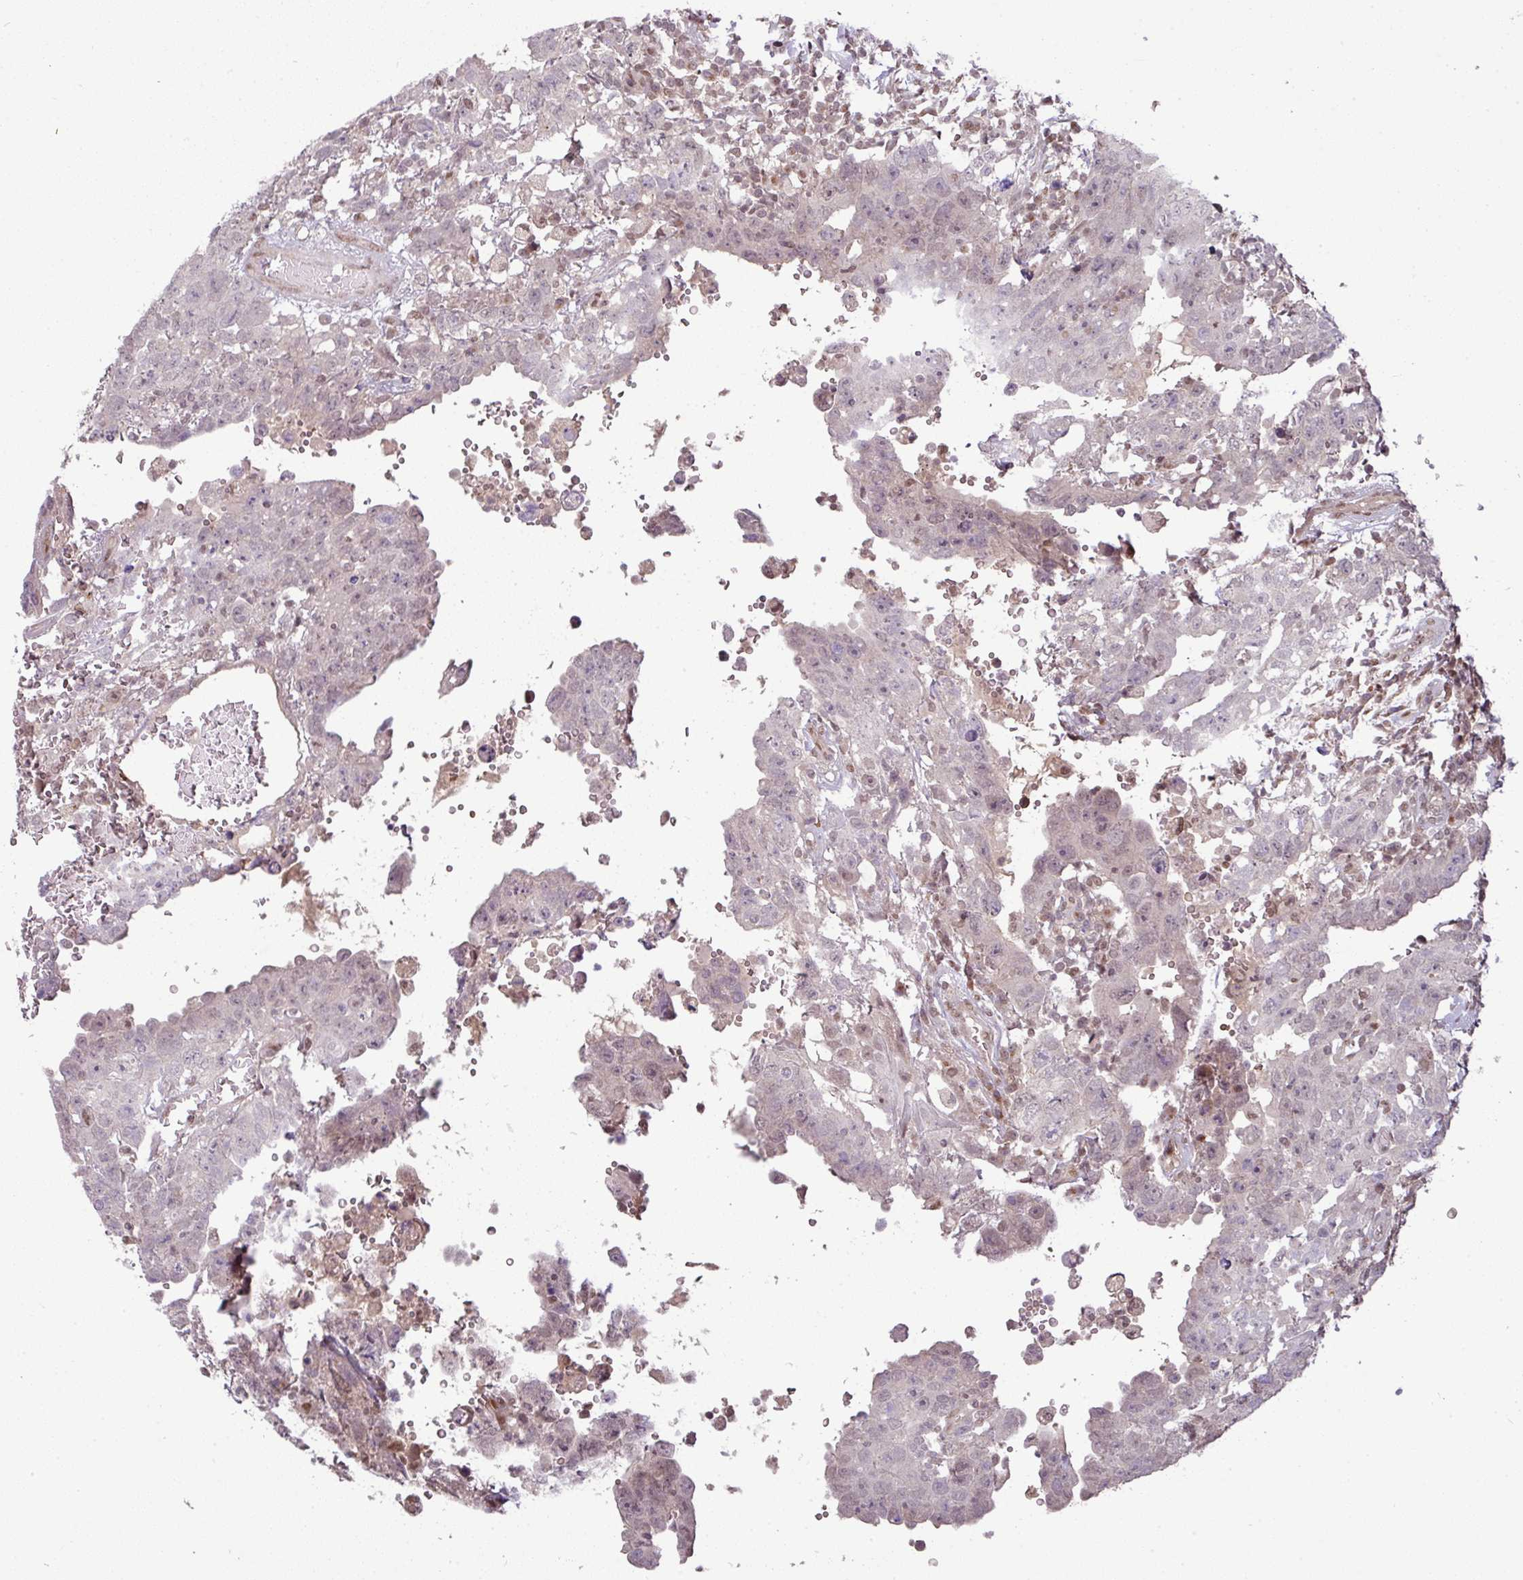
{"staining": {"intensity": "weak", "quantity": "<25%", "location": "nuclear"}, "tissue": "testis cancer", "cell_type": "Tumor cells", "image_type": "cancer", "snomed": [{"axis": "morphology", "description": "Carcinoma, Embryonal, NOS"}, {"axis": "topography", "description": "Testis"}], "caption": "Tumor cells show no significant protein positivity in testis cancer (embryonal carcinoma).", "gene": "CIC", "patient": {"sex": "male", "age": 26}}